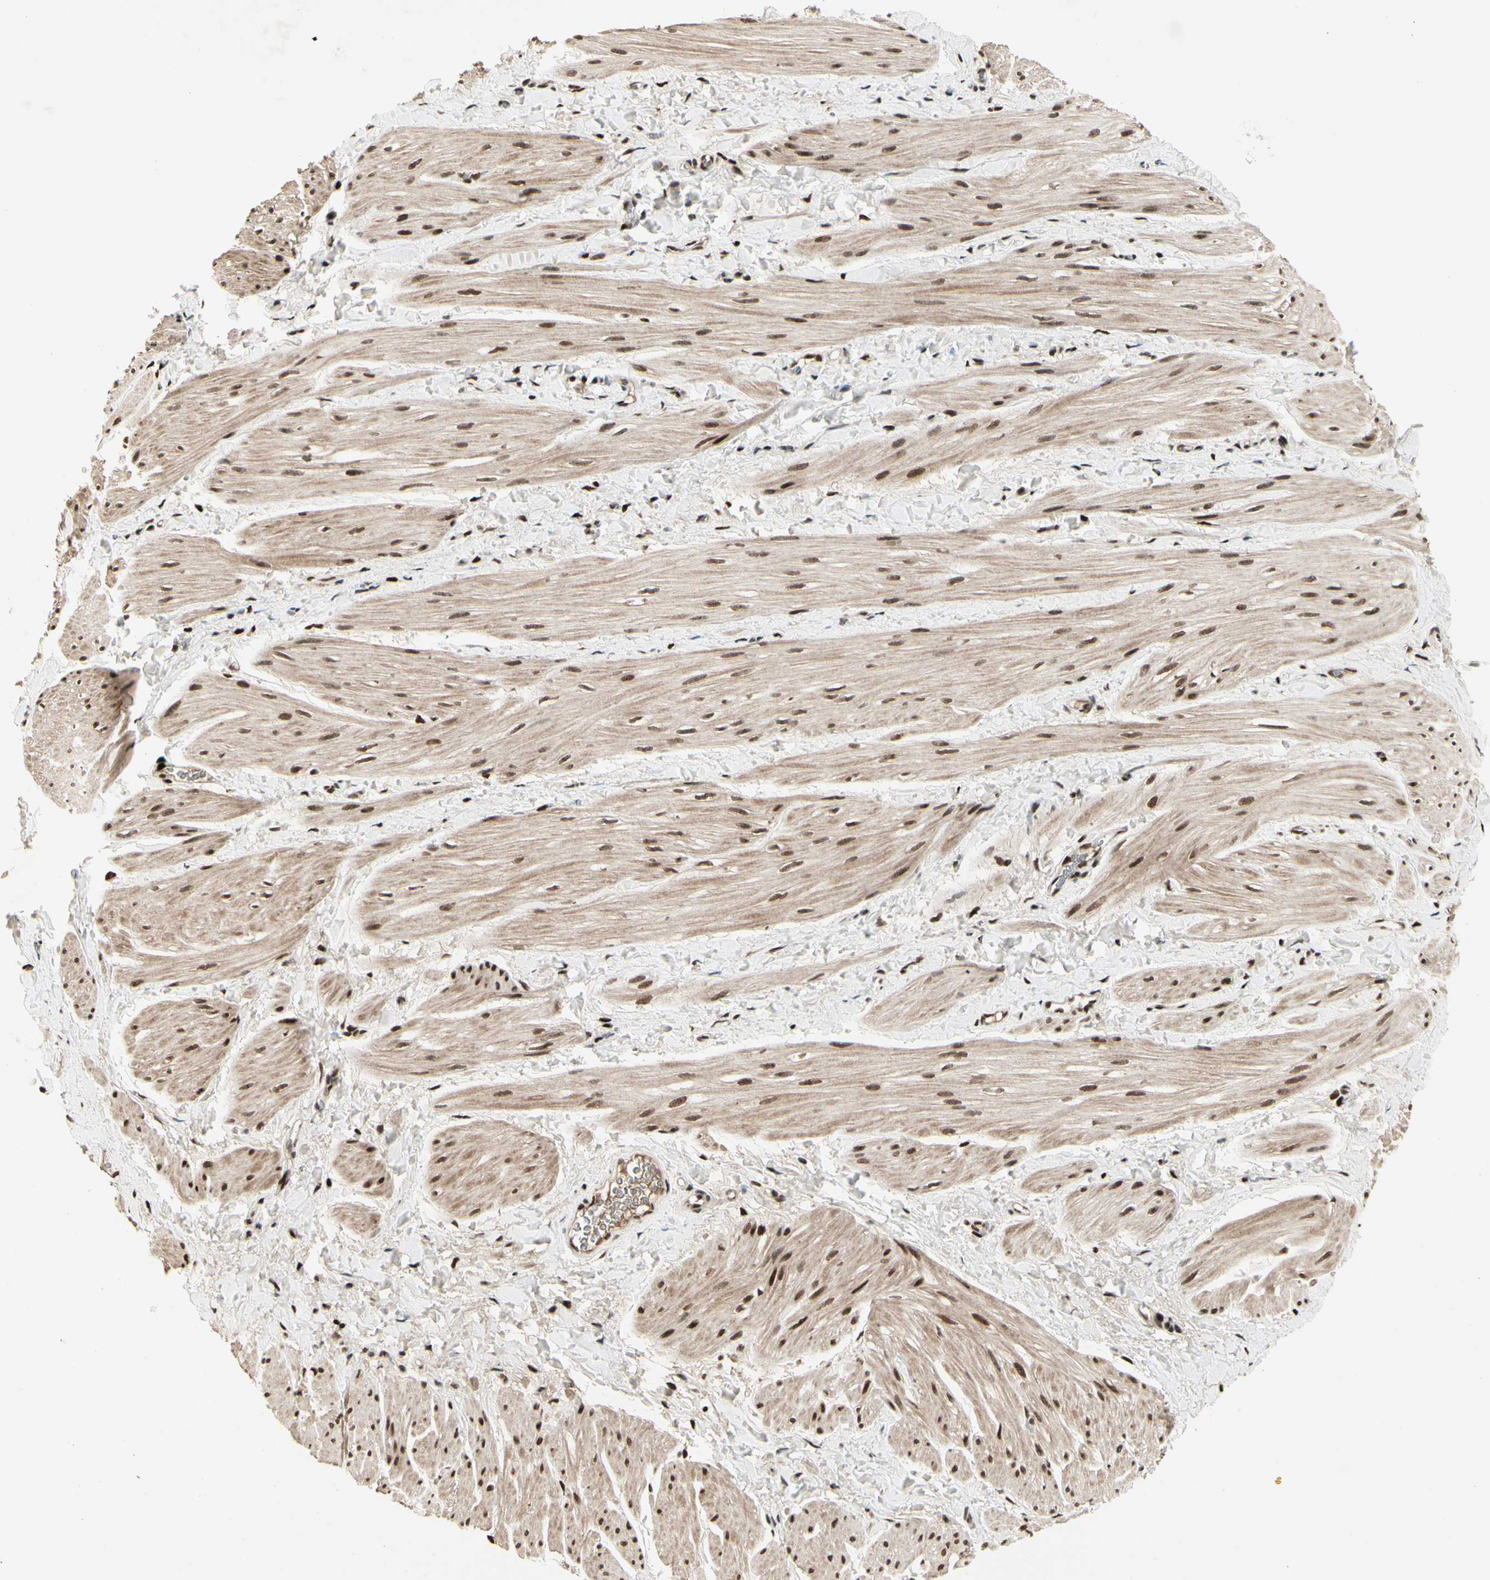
{"staining": {"intensity": "moderate", "quantity": ">75%", "location": "cytoplasmic/membranous,nuclear"}, "tissue": "smooth muscle", "cell_type": "Smooth muscle cells", "image_type": "normal", "snomed": [{"axis": "morphology", "description": "Normal tissue, NOS"}, {"axis": "topography", "description": "Smooth muscle"}], "caption": "DAB immunohistochemical staining of benign human smooth muscle demonstrates moderate cytoplasmic/membranous,nuclear protein positivity in approximately >75% of smooth muscle cells.", "gene": "FOXJ2", "patient": {"sex": "male", "age": 16}}